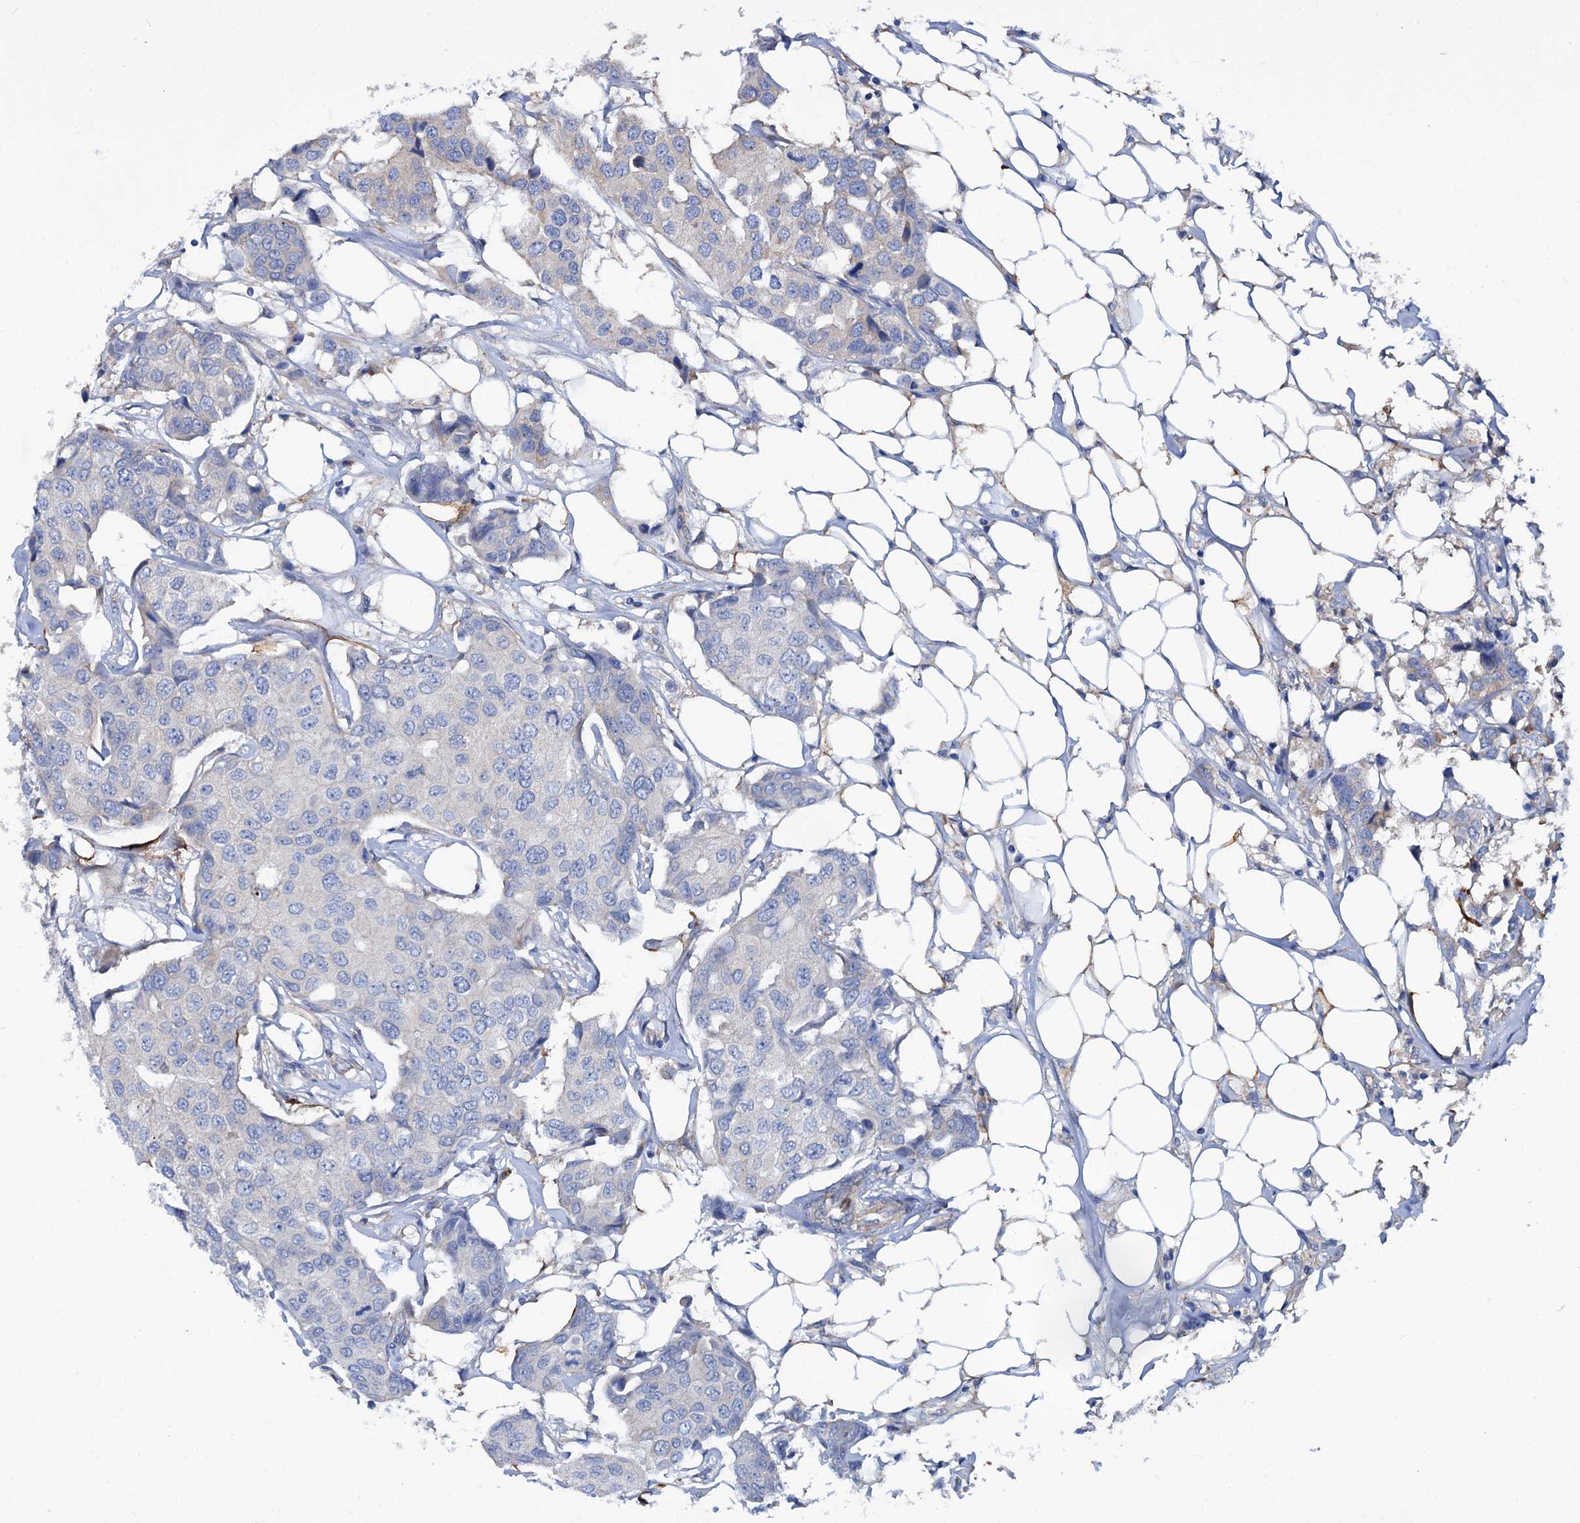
{"staining": {"intensity": "negative", "quantity": "none", "location": "none"}, "tissue": "breast cancer", "cell_type": "Tumor cells", "image_type": "cancer", "snomed": [{"axis": "morphology", "description": "Duct carcinoma"}, {"axis": "topography", "description": "Breast"}], "caption": "Protein analysis of breast cancer (invasive ductal carcinoma) exhibits no significant staining in tumor cells. (DAB immunohistochemistry, high magnification).", "gene": "TRIM55", "patient": {"sex": "female", "age": 80}}